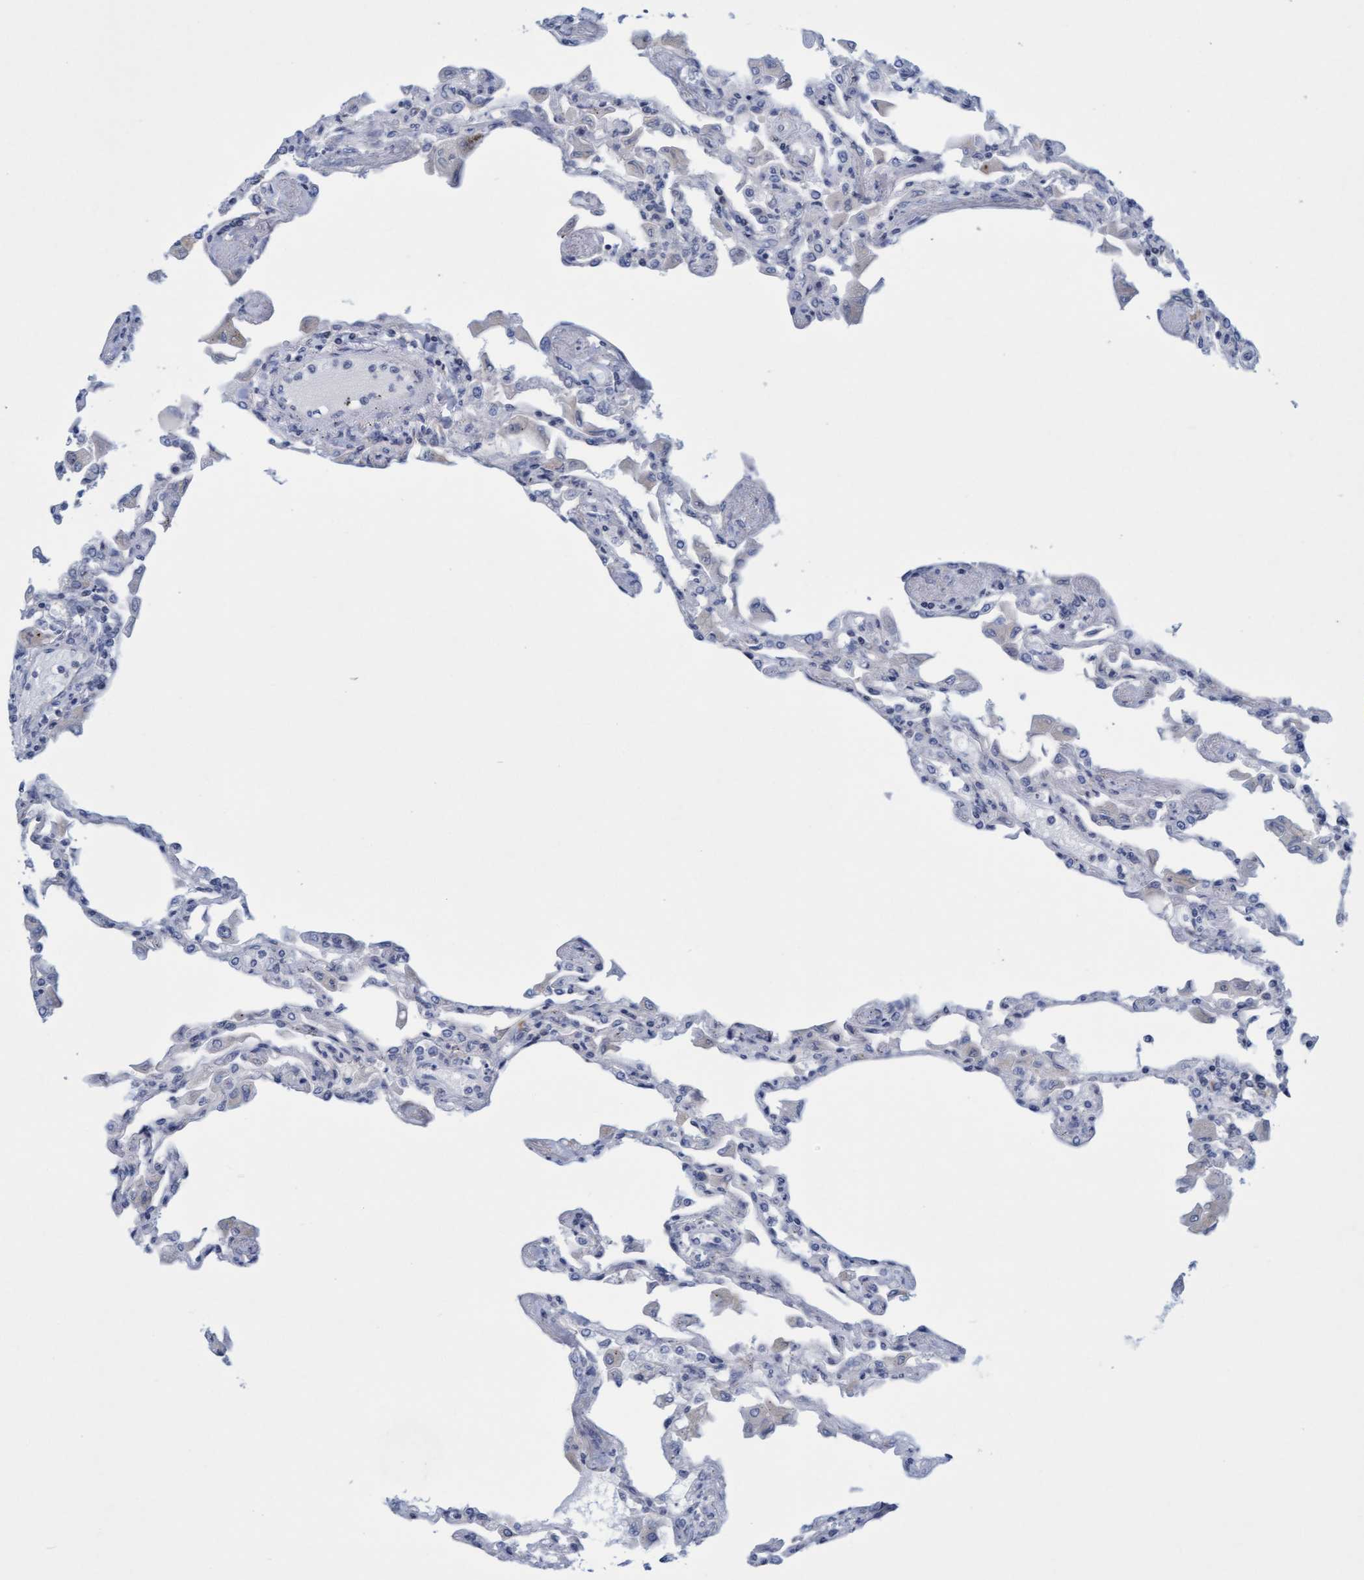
{"staining": {"intensity": "negative", "quantity": "none", "location": "none"}, "tissue": "lung", "cell_type": "Alveolar cells", "image_type": "normal", "snomed": [{"axis": "morphology", "description": "Normal tissue, NOS"}, {"axis": "topography", "description": "Bronchus"}, {"axis": "topography", "description": "Lung"}], "caption": "Histopathology image shows no protein positivity in alveolar cells of benign lung.", "gene": "SLC28A3", "patient": {"sex": "female", "age": 49}}